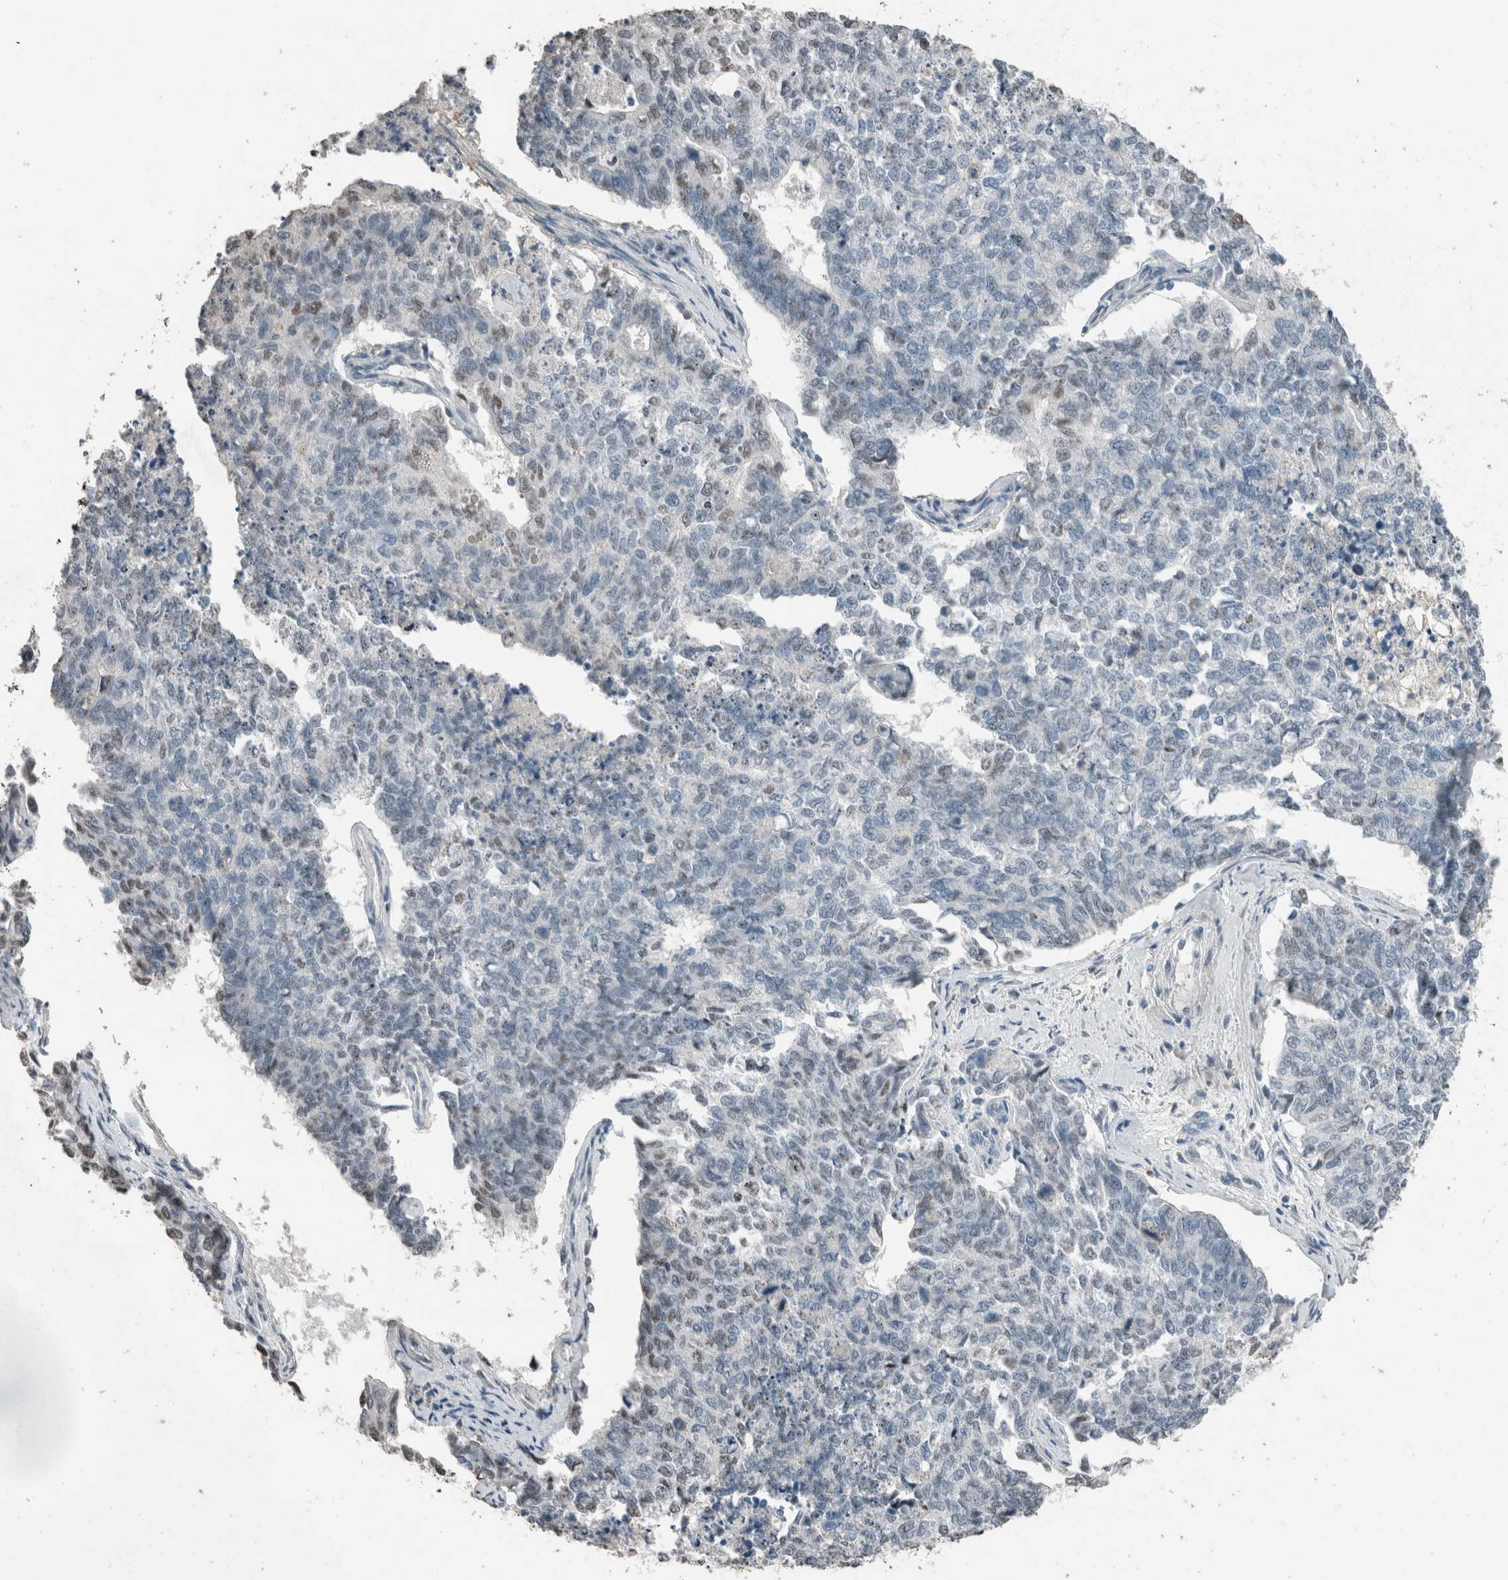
{"staining": {"intensity": "weak", "quantity": "<25%", "location": "nuclear"}, "tissue": "cervical cancer", "cell_type": "Tumor cells", "image_type": "cancer", "snomed": [{"axis": "morphology", "description": "Squamous cell carcinoma, NOS"}, {"axis": "topography", "description": "Cervix"}], "caption": "Immunohistochemistry histopathology image of cervical cancer stained for a protein (brown), which demonstrates no expression in tumor cells.", "gene": "ACVR2B", "patient": {"sex": "female", "age": 63}}